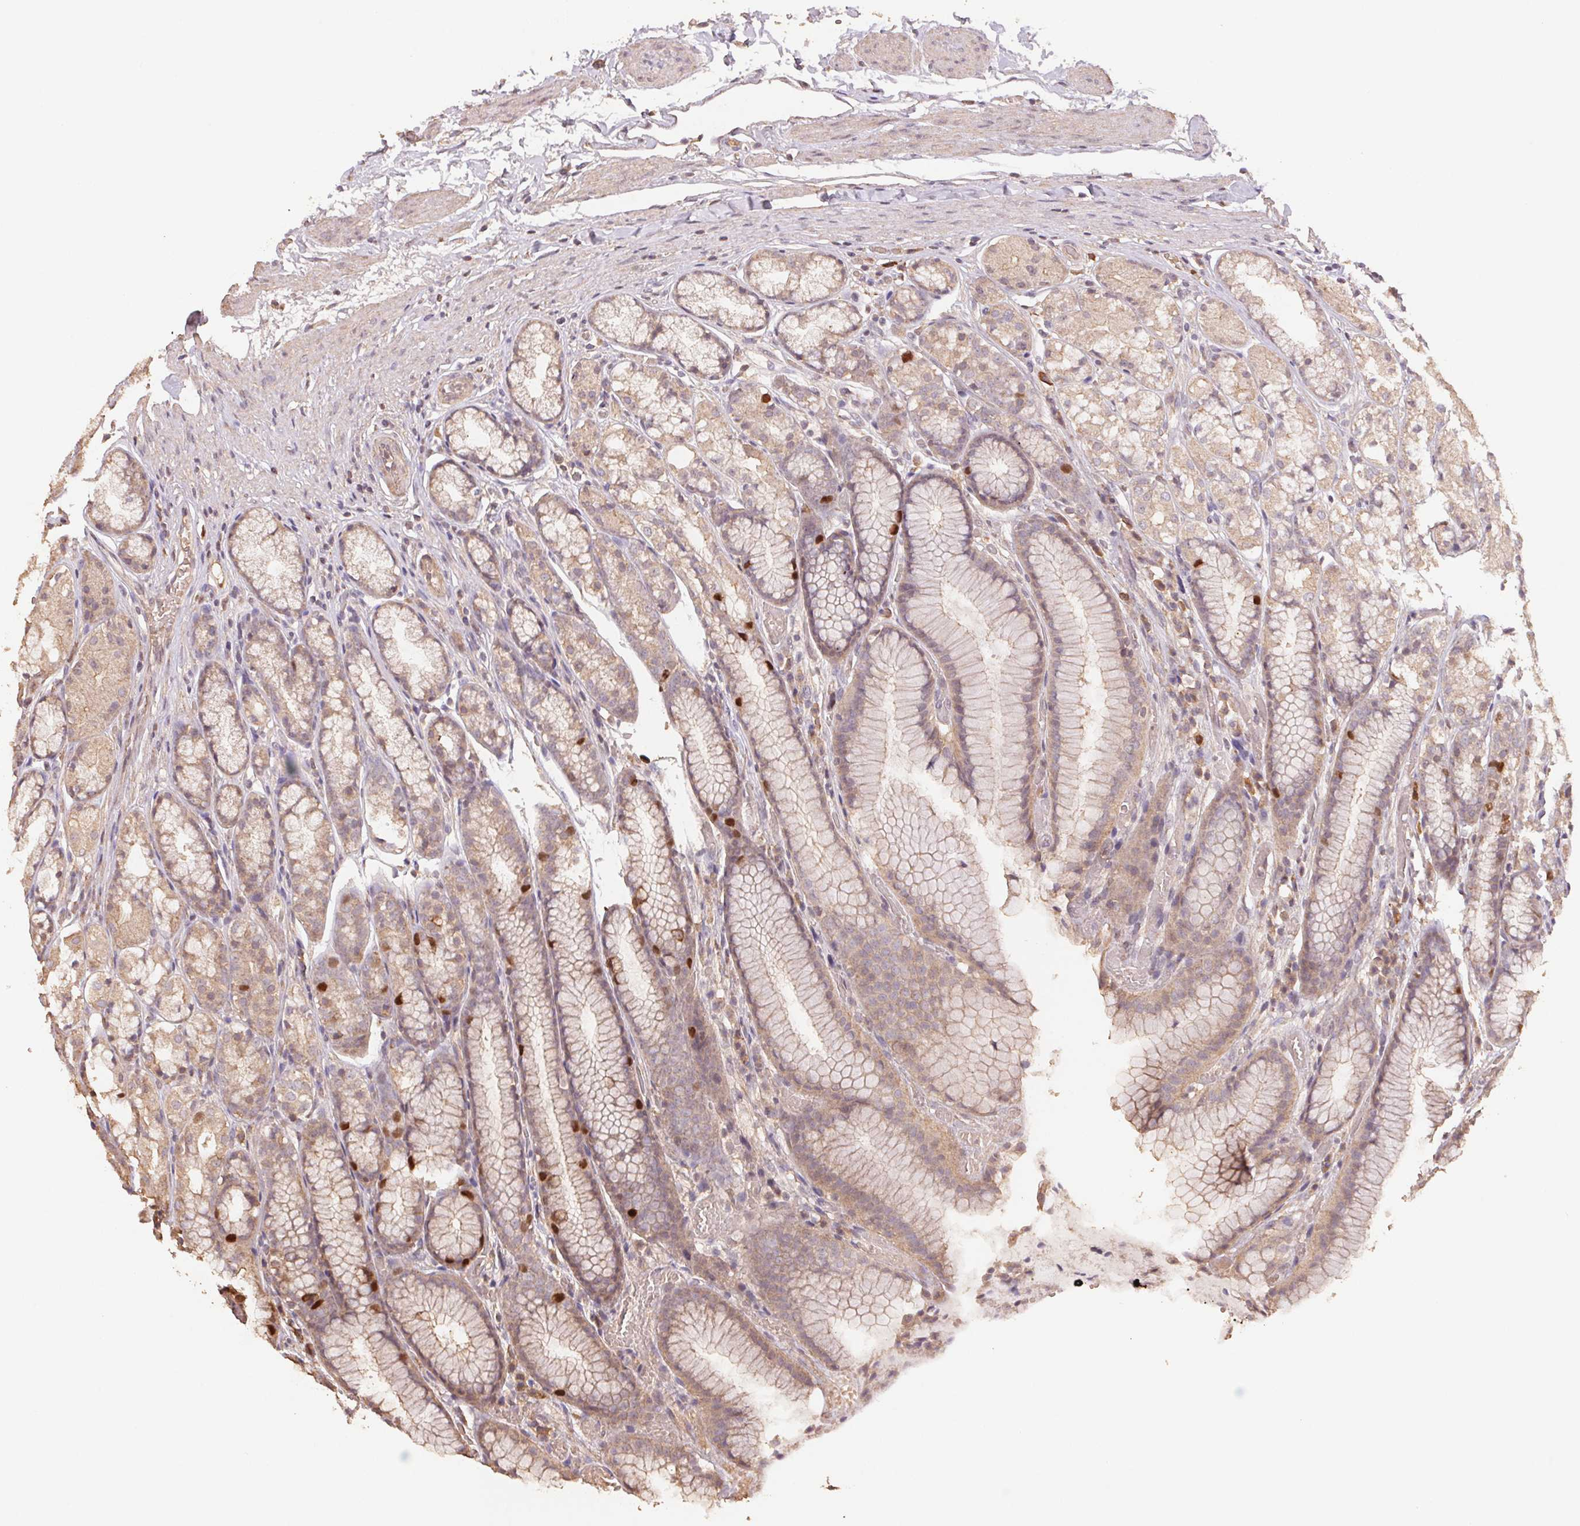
{"staining": {"intensity": "strong", "quantity": "<25%", "location": "cytoplasmic/membranous,nuclear"}, "tissue": "stomach", "cell_type": "Glandular cells", "image_type": "normal", "snomed": [{"axis": "morphology", "description": "Normal tissue, NOS"}, {"axis": "topography", "description": "Stomach"}], "caption": "The micrograph reveals a brown stain indicating the presence of a protein in the cytoplasmic/membranous,nuclear of glandular cells in stomach. (DAB IHC with brightfield microscopy, high magnification).", "gene": "CENPF", "patient": {"sex": "male", "age": 70}}